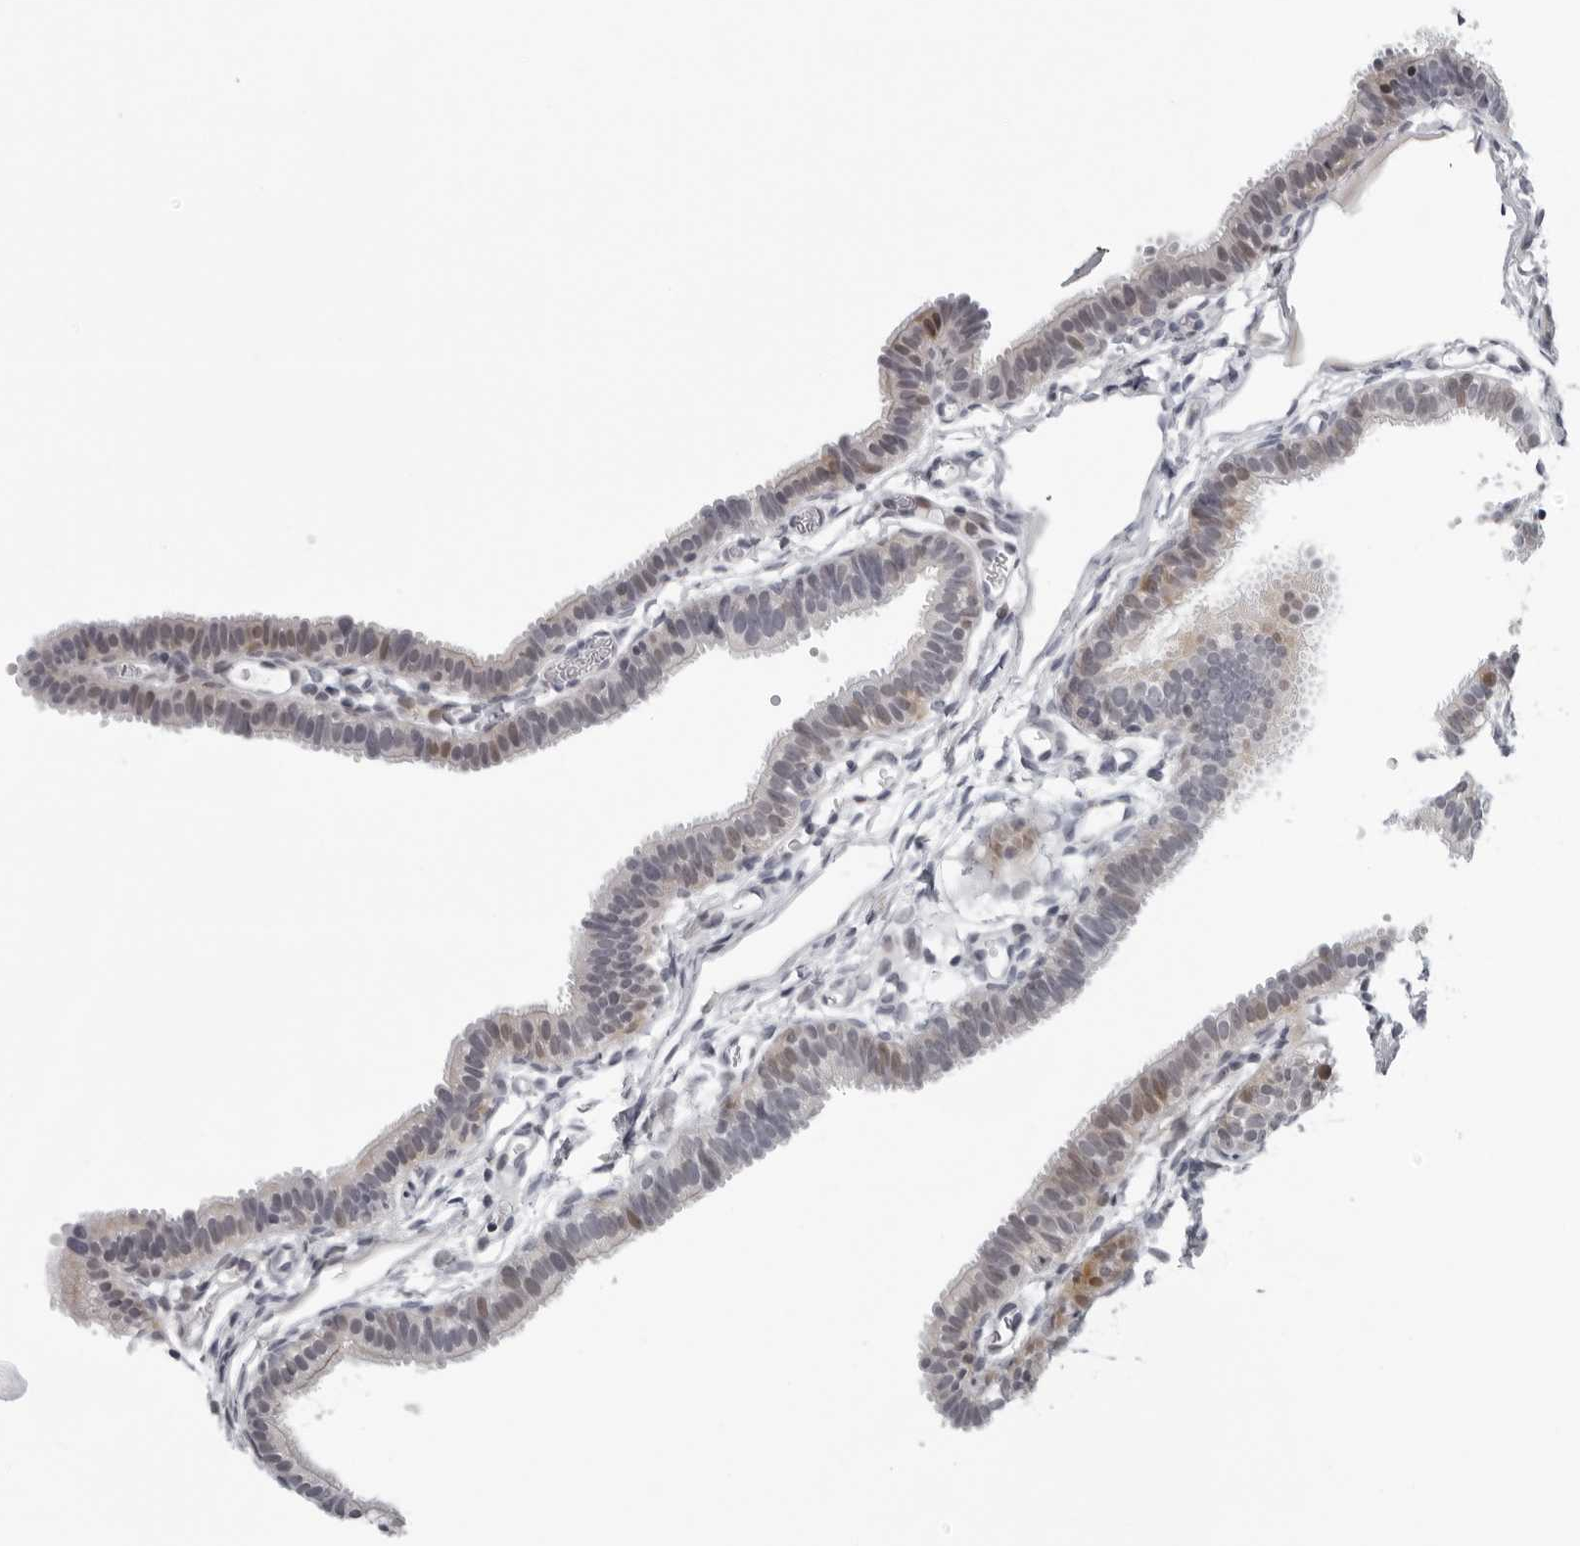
{"staining": {"intensity": "weak", "quantity": "<25%", "location": "nuclear"}, "tissue": "fallopian tube", "cell_type": "Glandular cells", "image_type": "normal", "snomed": [{"axis": "morphology", "description": "Normal tissue, NOS"}, {"axis": "topography", "description": "Fallopian tube"}, {"axis": "topography", "description": "Placenta"}], "caption": "DAB immunohistochemical staining of normal human fallopian tube reveals no significant expression in glandular cells. Nuclei are stained in blue.", "gene": "PIP4K2C", "patient": {"sex": "female", "age": 34}}